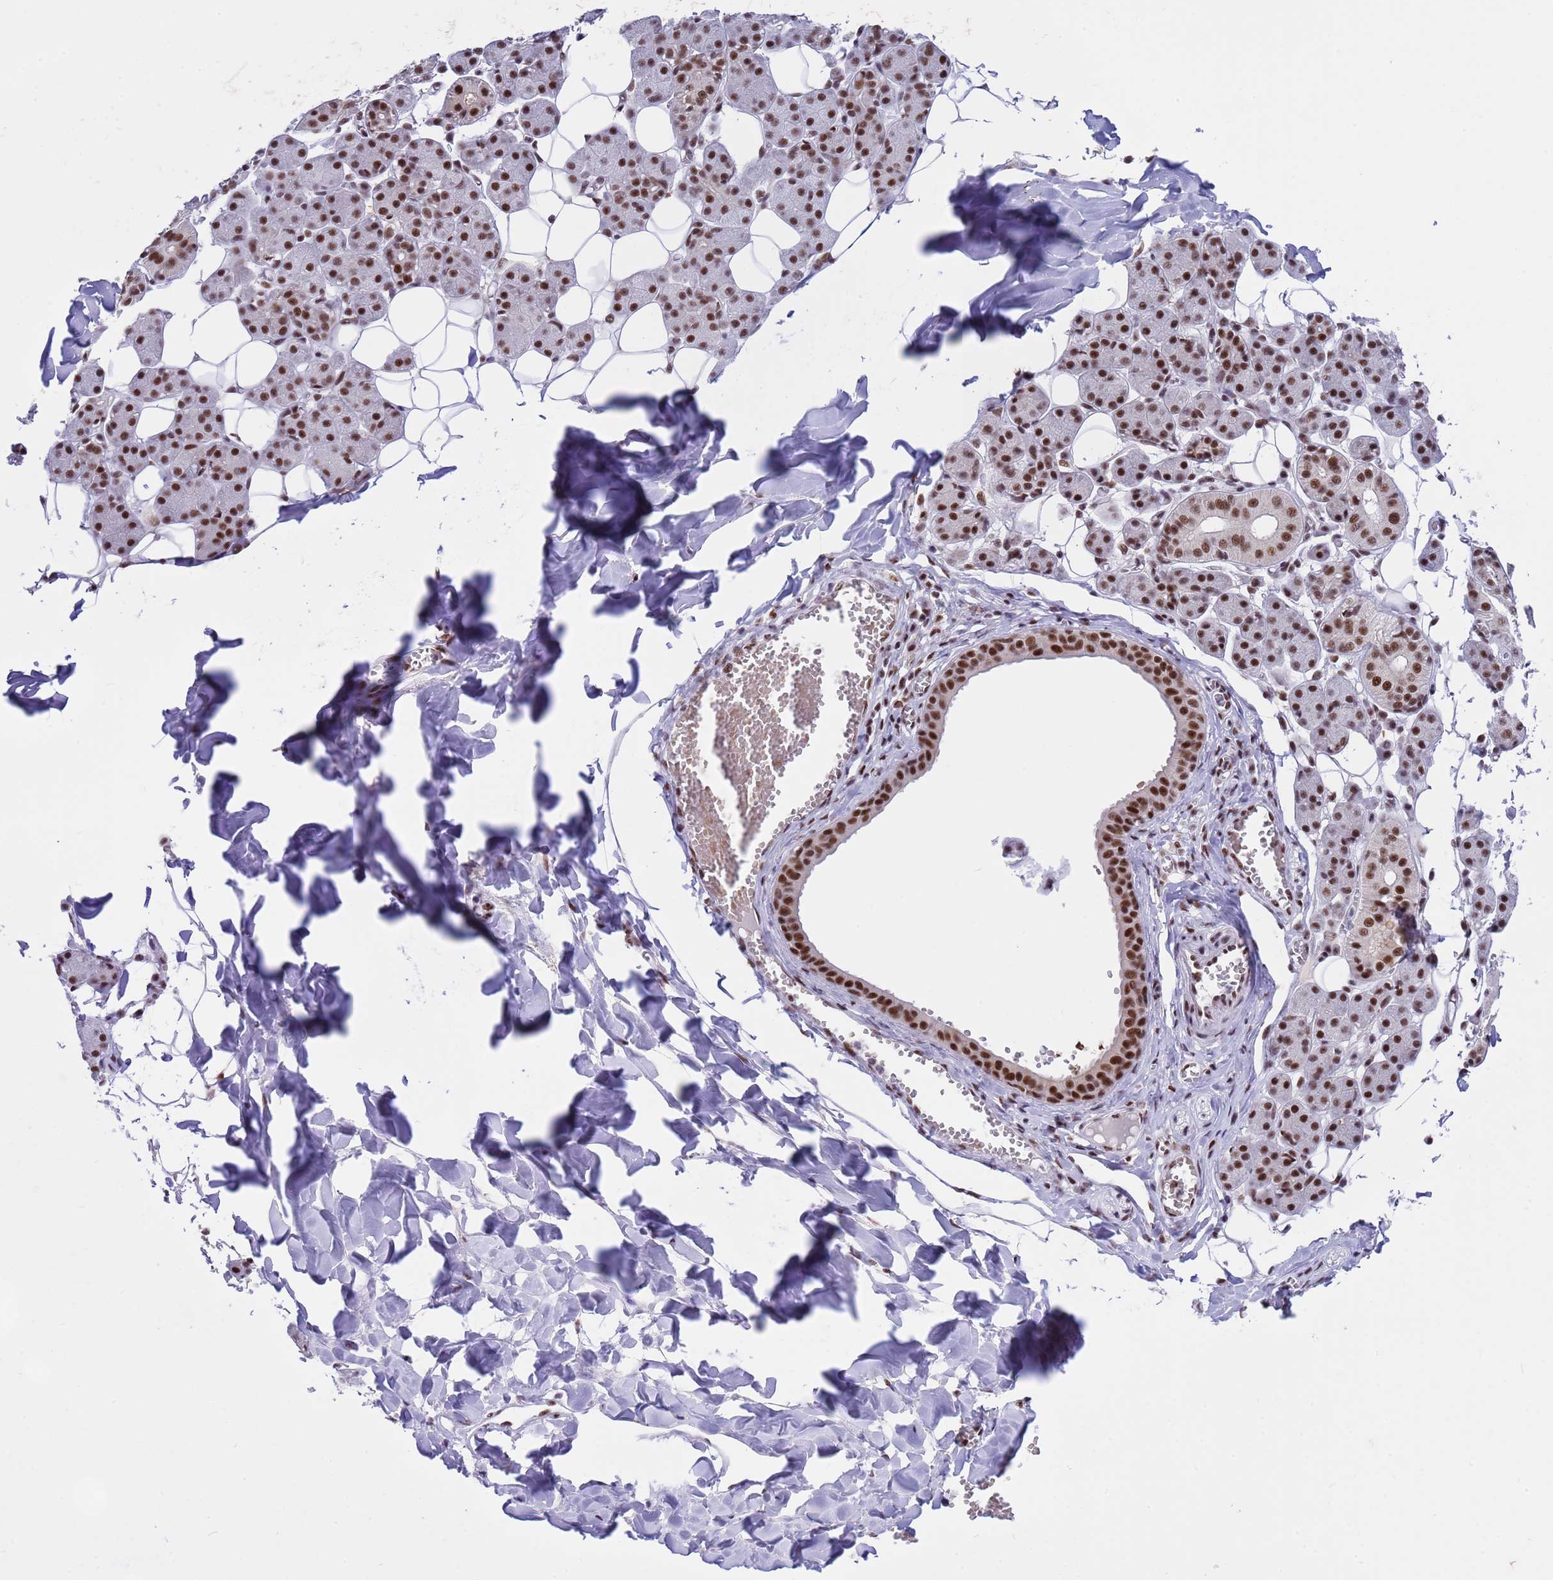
{"staining": {"intensity": "strong", "quantity": ">75%", "location": "nuclear"}, "tissue": "salivary gland", "cell_type": "Glandular cells", "image_type": "normal", "snomed": [{"axis": "morphology", "description": "Normal tissue, NOS"}, {"axis": "topography", "description": "Salivary gland"}], "caption": "IHC of benign human salivary gland demonstrates high levels of strong nuclear staining in approximately >75% of glandular cells.", "gene": "THOC2", "patient": {"sex": "female", "age": 33}}